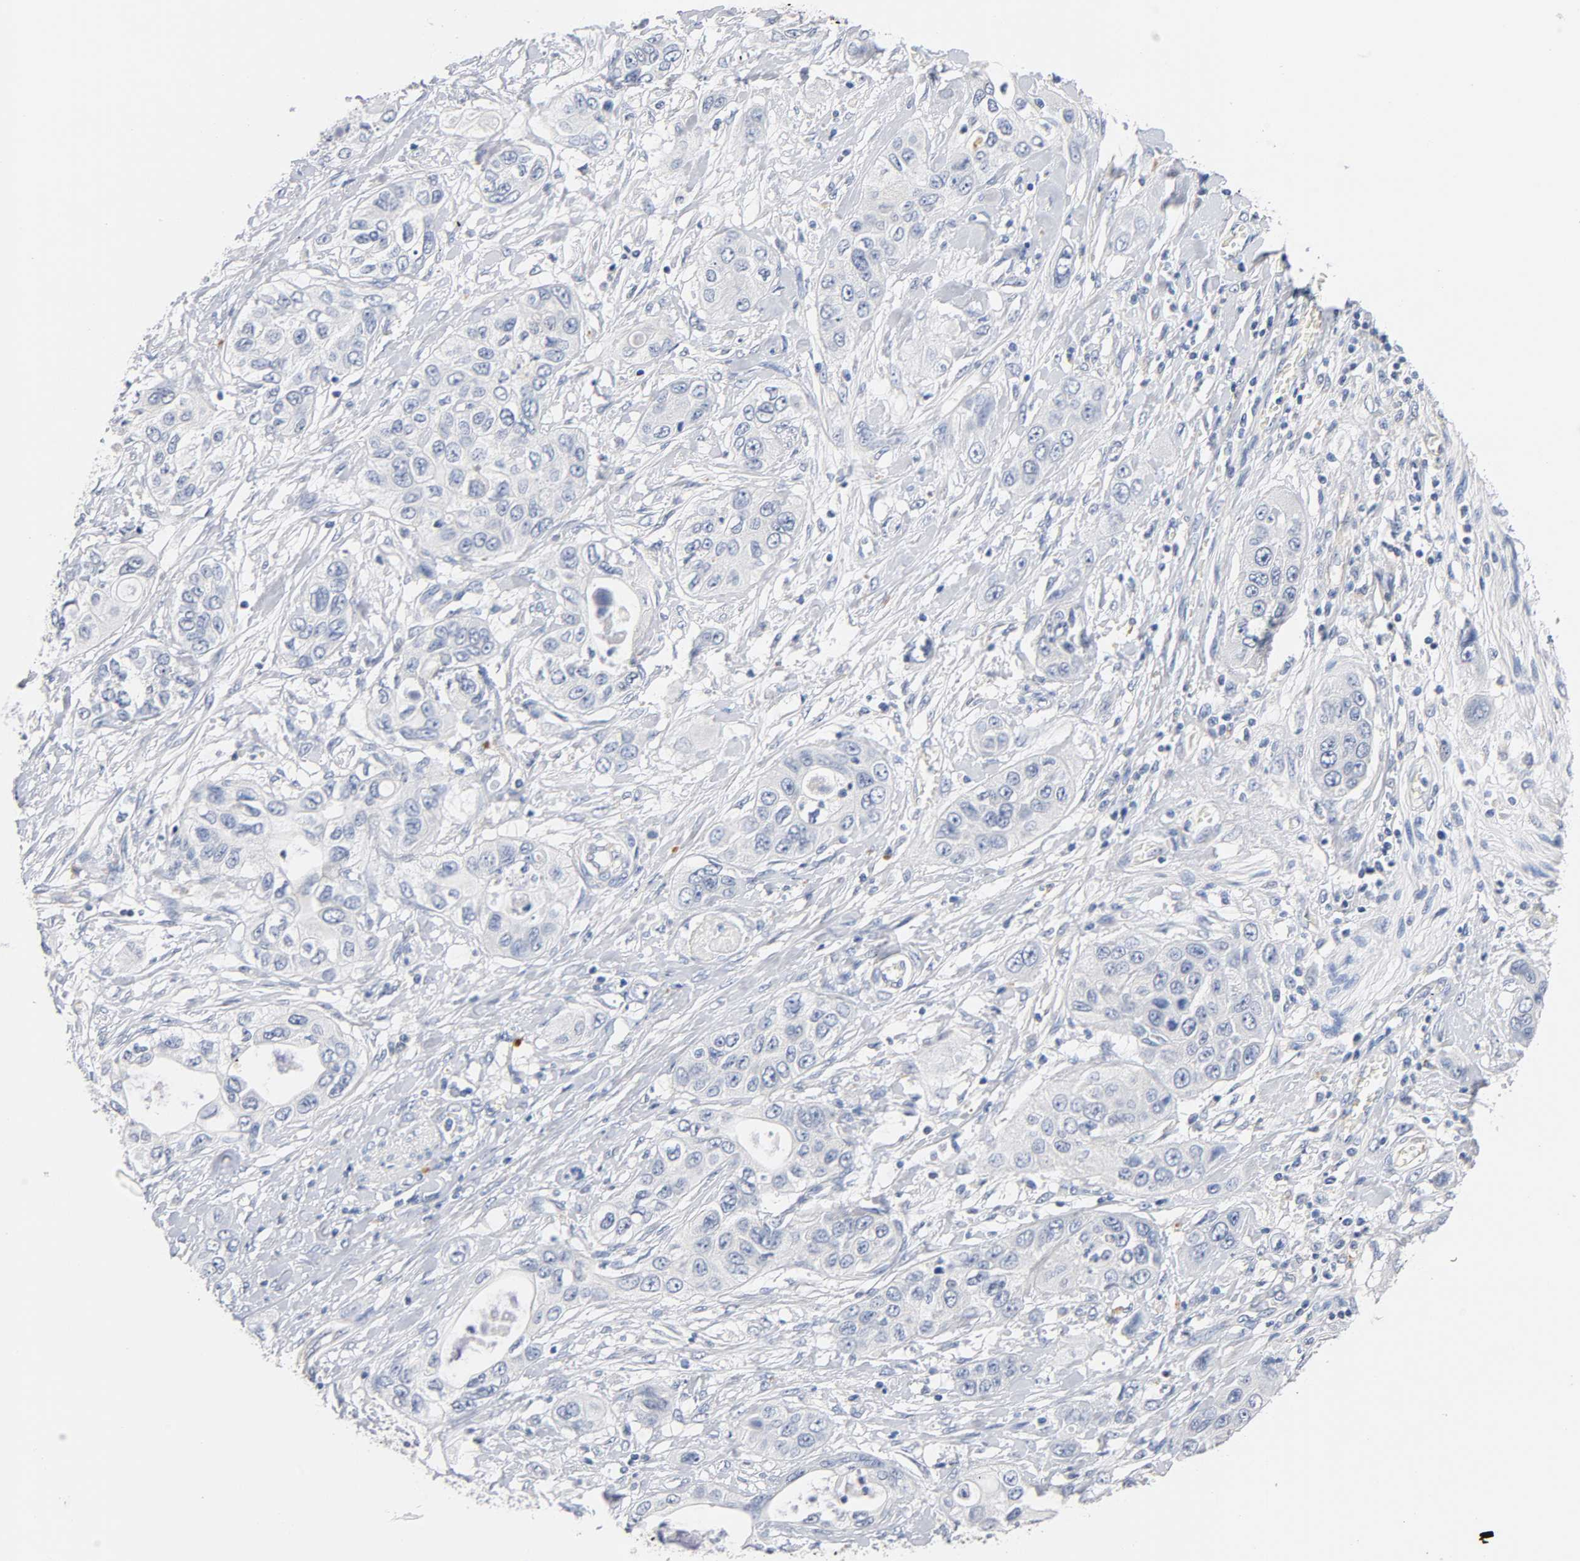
{"staining": {"intensity": "negative", "quantity": "none", "location": "none"}, "tissue": "pancreatic cancer", "cell_type": "Tumor cells", "image_type": "cancer", "snomed": [{"axis": "morphology", "description": "Adenocarcinoma, NOS"}, {"axis": "topography", "description": "Pancreas"}], "caption": "Histopathology image shows no significant protein positivity in tumor cells of adenocarcinoma (pancreatic). The staining was performed using DAB (3,3'-diaminobenzidine) to visualize the protein expression in brown, while the nuclei were stained in blue with hematoxylin (Magnification: 20x).", "gene": "MALT1", "patient": {"sex": "female", "age": 70}}